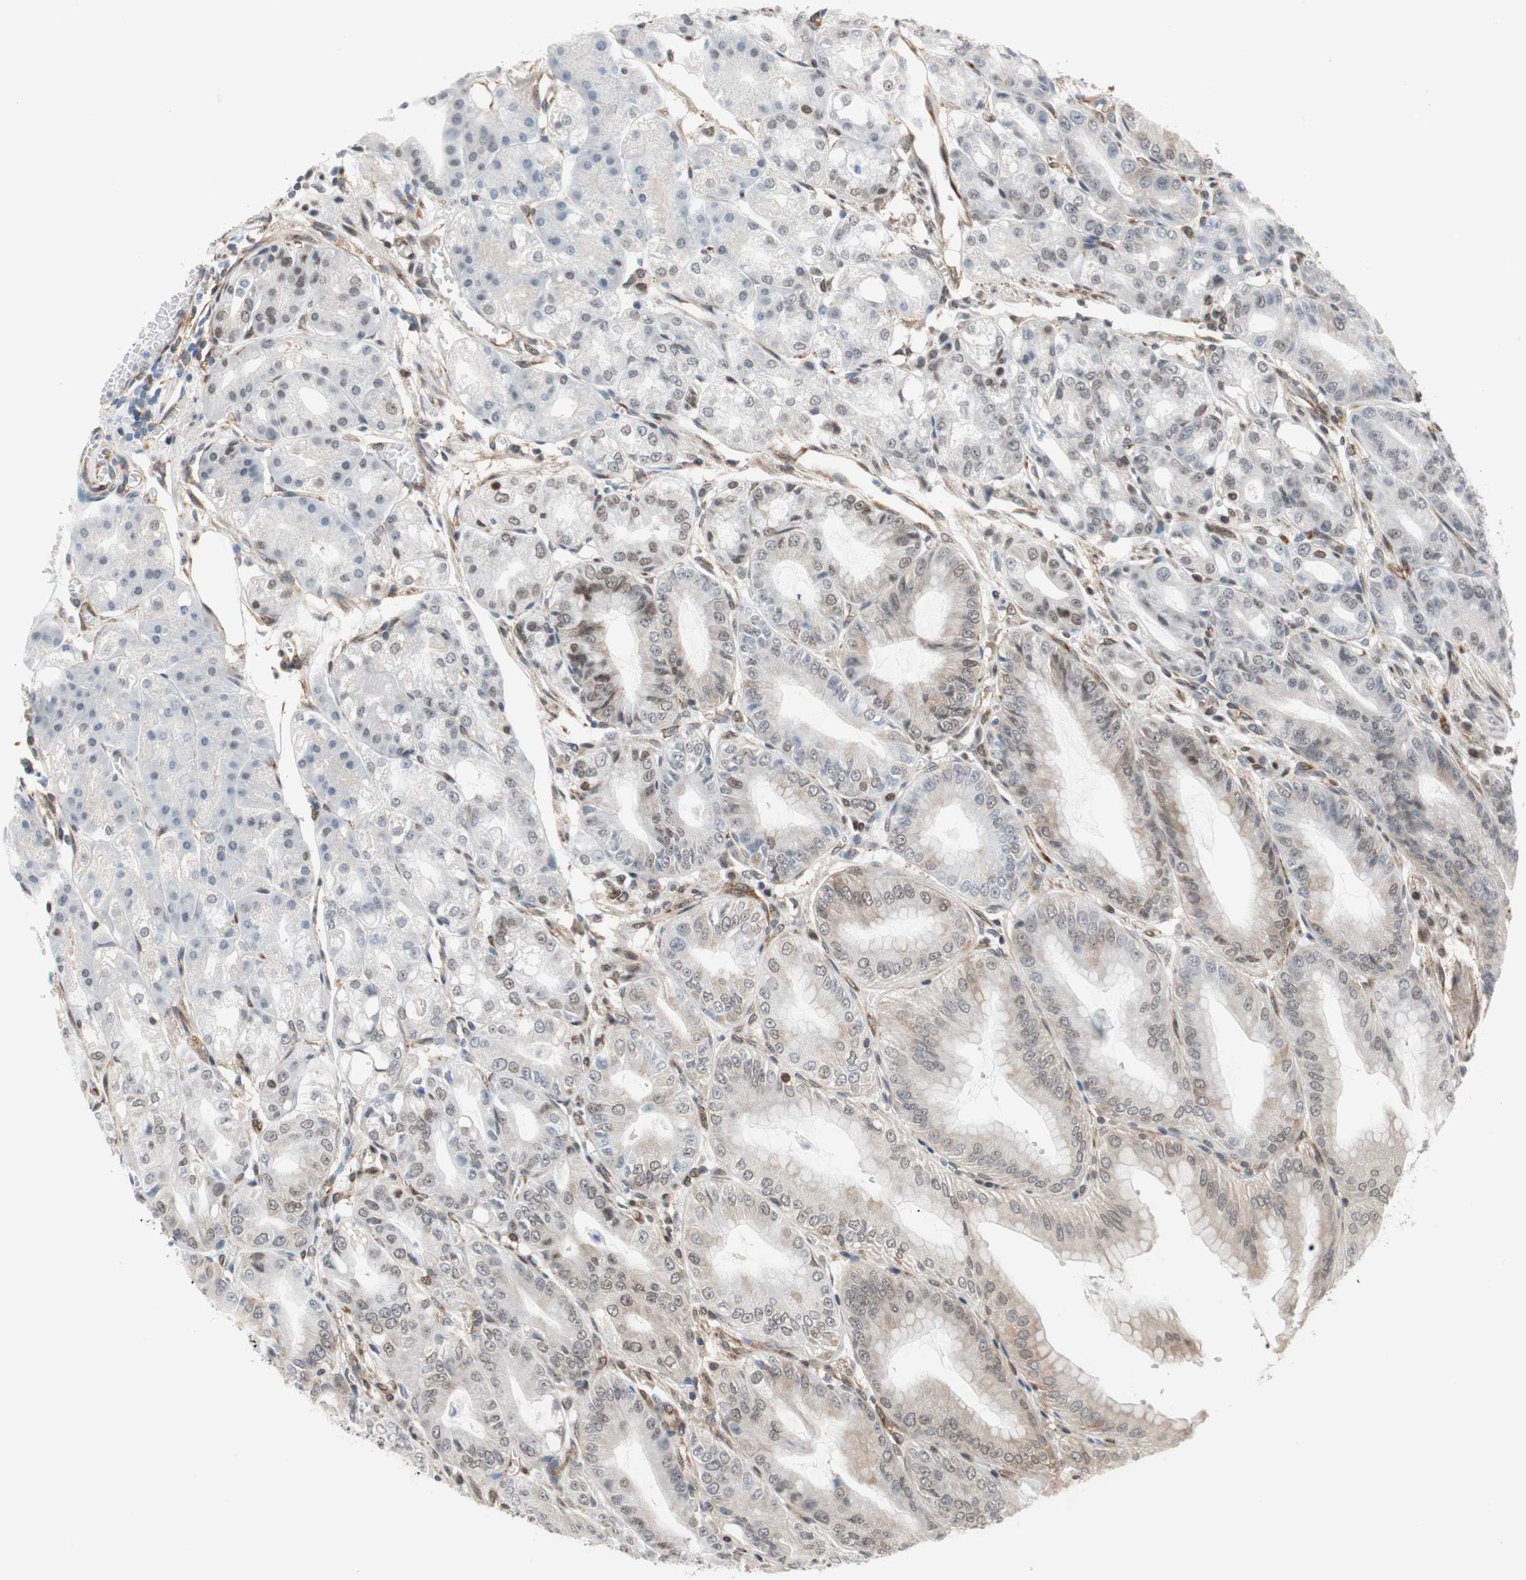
{"staining": {"intensity": "moderate", "quantity": "25%-75%", "location": "cytoplasmic/membranous"}, "tissue": "stomach", "cell_type": "Glandular cells", "image_type": "normal", "snomed": [{"axis": "morphology", "description": "Normal tissue, NOS"}, {"axis": "topography", "description": "Stomach, lower"}], "caption": "Brown immunohistochemical staining in unremarkable human stomach demonstrates moderate cytoplasmic/membranous positivity in about 25%-75% of glandular cells.", "gene": "ZNF512B", "patient": {"sex": "male", "age": 71}}